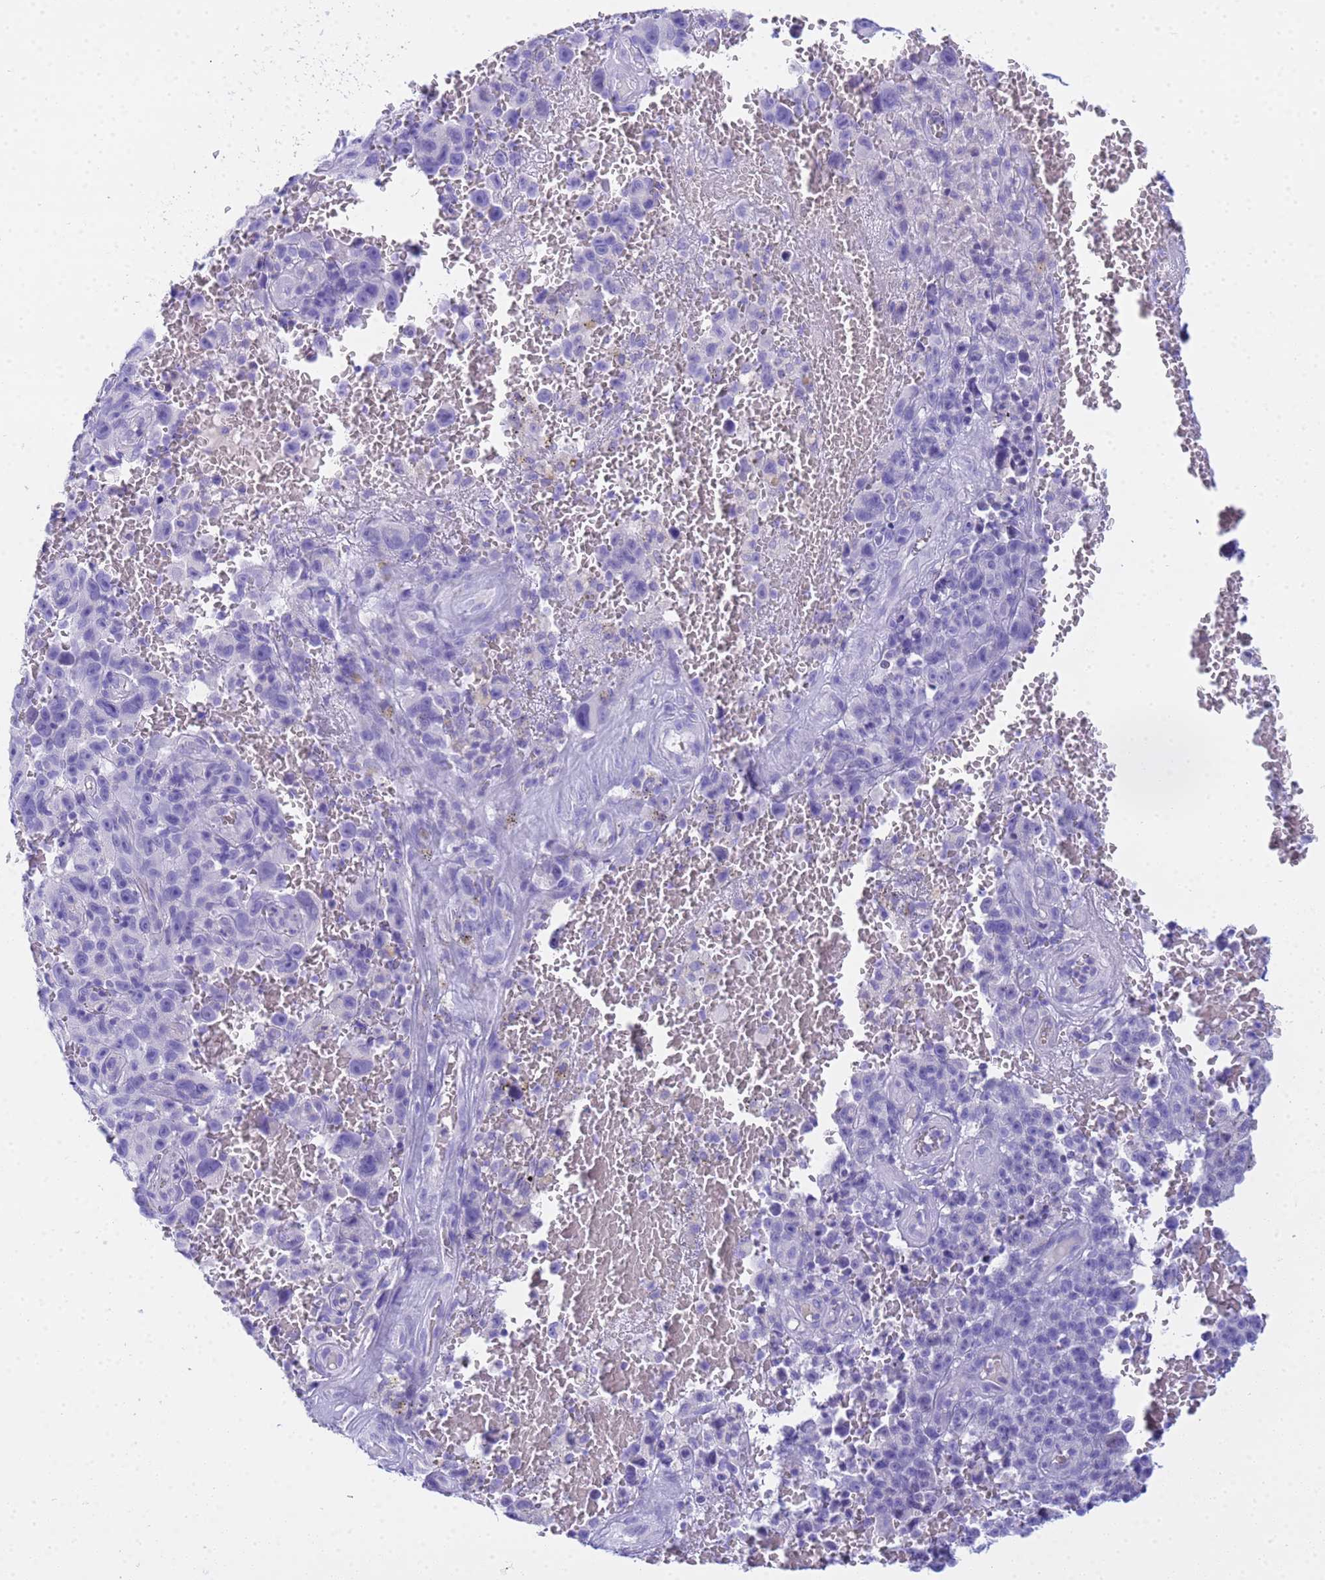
{"staining": {"intensity": "negative", "quantity": "none", "location": "none"}, "tissue": "melanoma", "cell_type": "Tumor cells", "image_type": "cancer", "snomed": [{"axis": "morphology", "description": "Malignant melanoma, NOS"}, {"axis": "topography", "description": "Skin"}], "caption": "Immunohistochemistry (IHC) micrograph of human malignant melanoma stained for a protein (brown), which demonstrates no expression in tumor cells.", "gene": "AQP12A", "patient": {"sex": "female", "age": 82}}